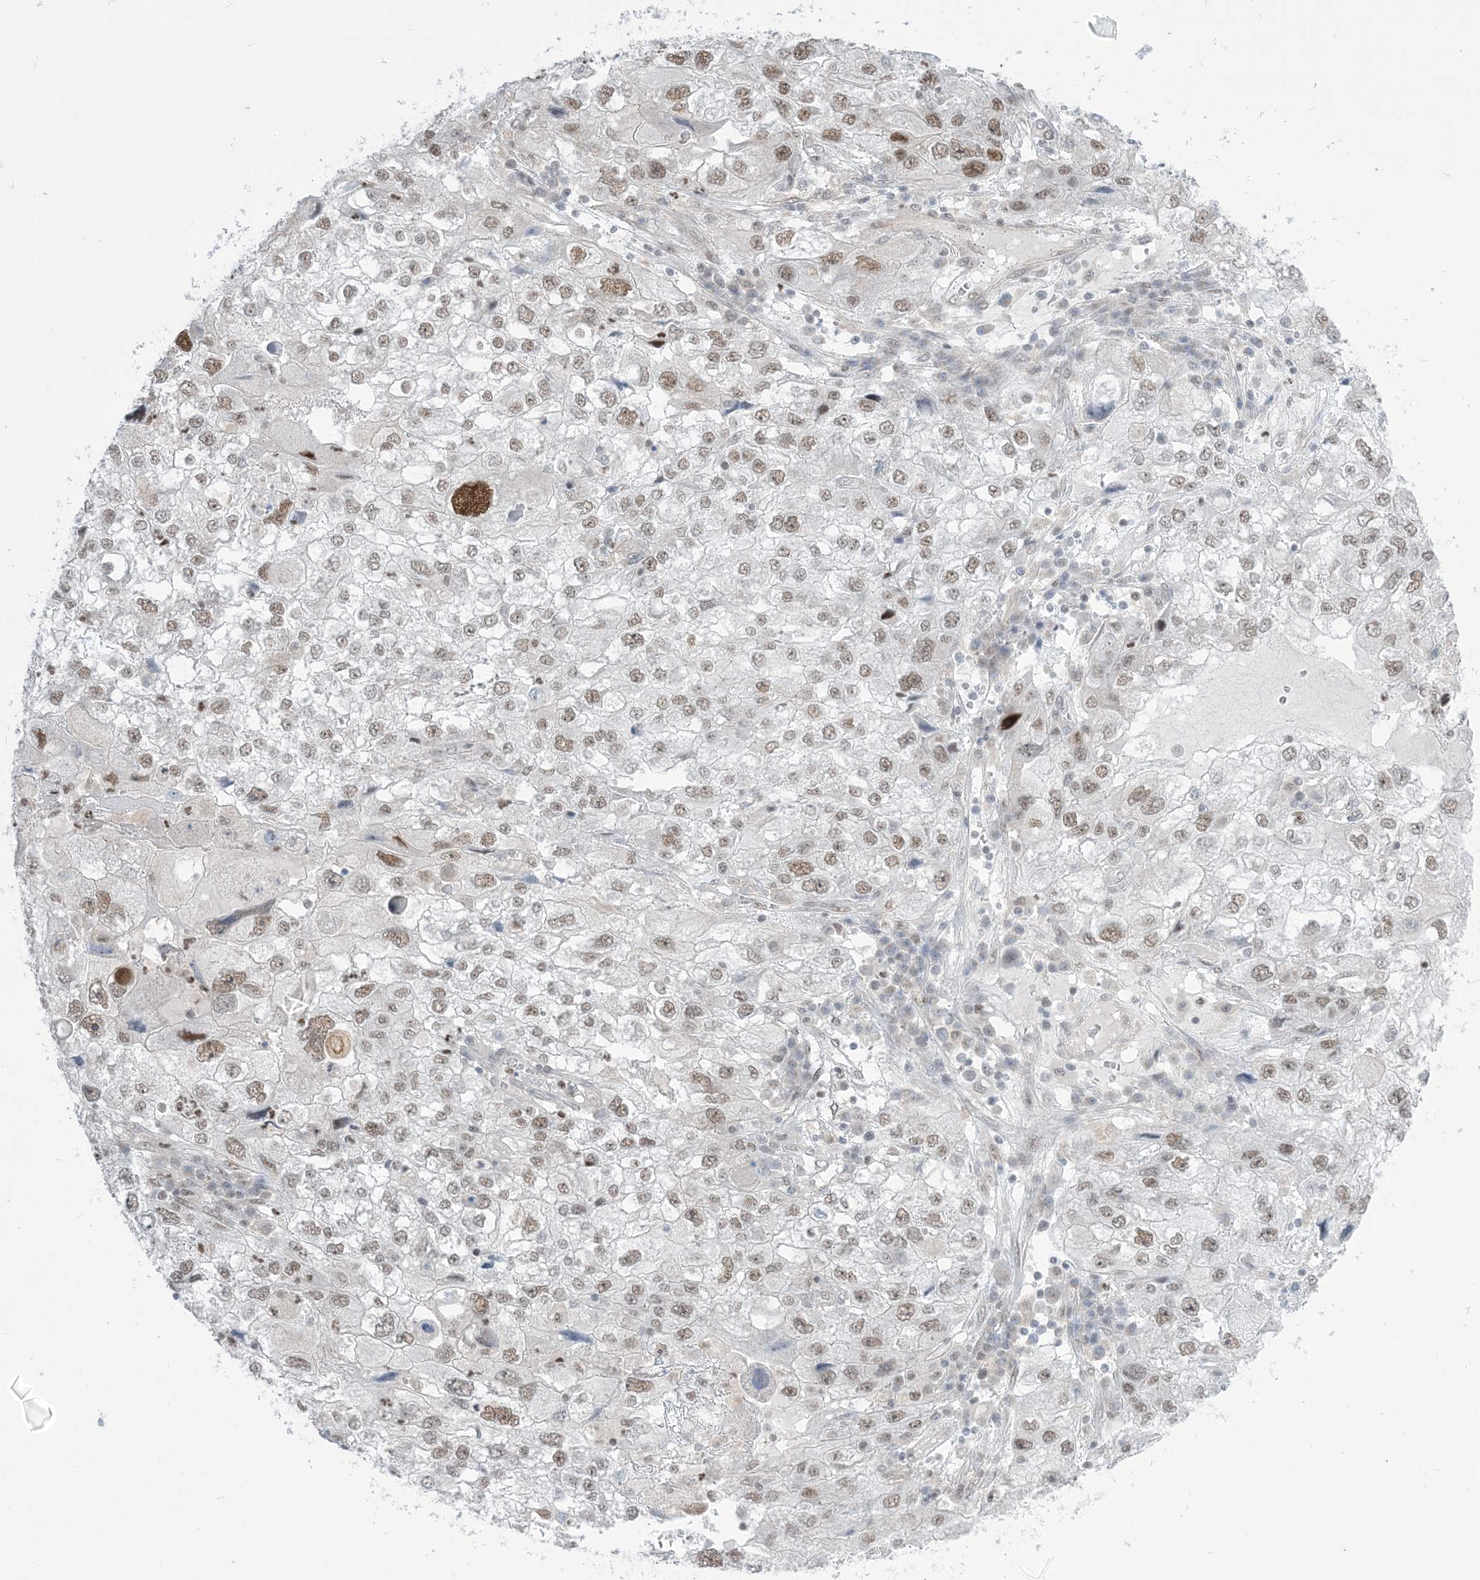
{"staining": {"intensity": "moderate", "quantity": "<25%", "location": "nuclear"}, "tissue": "endometrial cancer", "cell_type": "Tumor cells", "image_type": "cancer", "snomed": [{"axis": "morphology", "description": "Adenocarcinoma, NOS"}, {"axis": "topography", "description": "Endometrium"}], "caption": "The photomicrograph shows immunohistochemical staining of endometrial cancer (adenocarcinoma). There is moderate nuclear expression is present in about <25% of tumor cells.", "gene": "TFPT", "patient": {"sex": "female", "age": 49}}